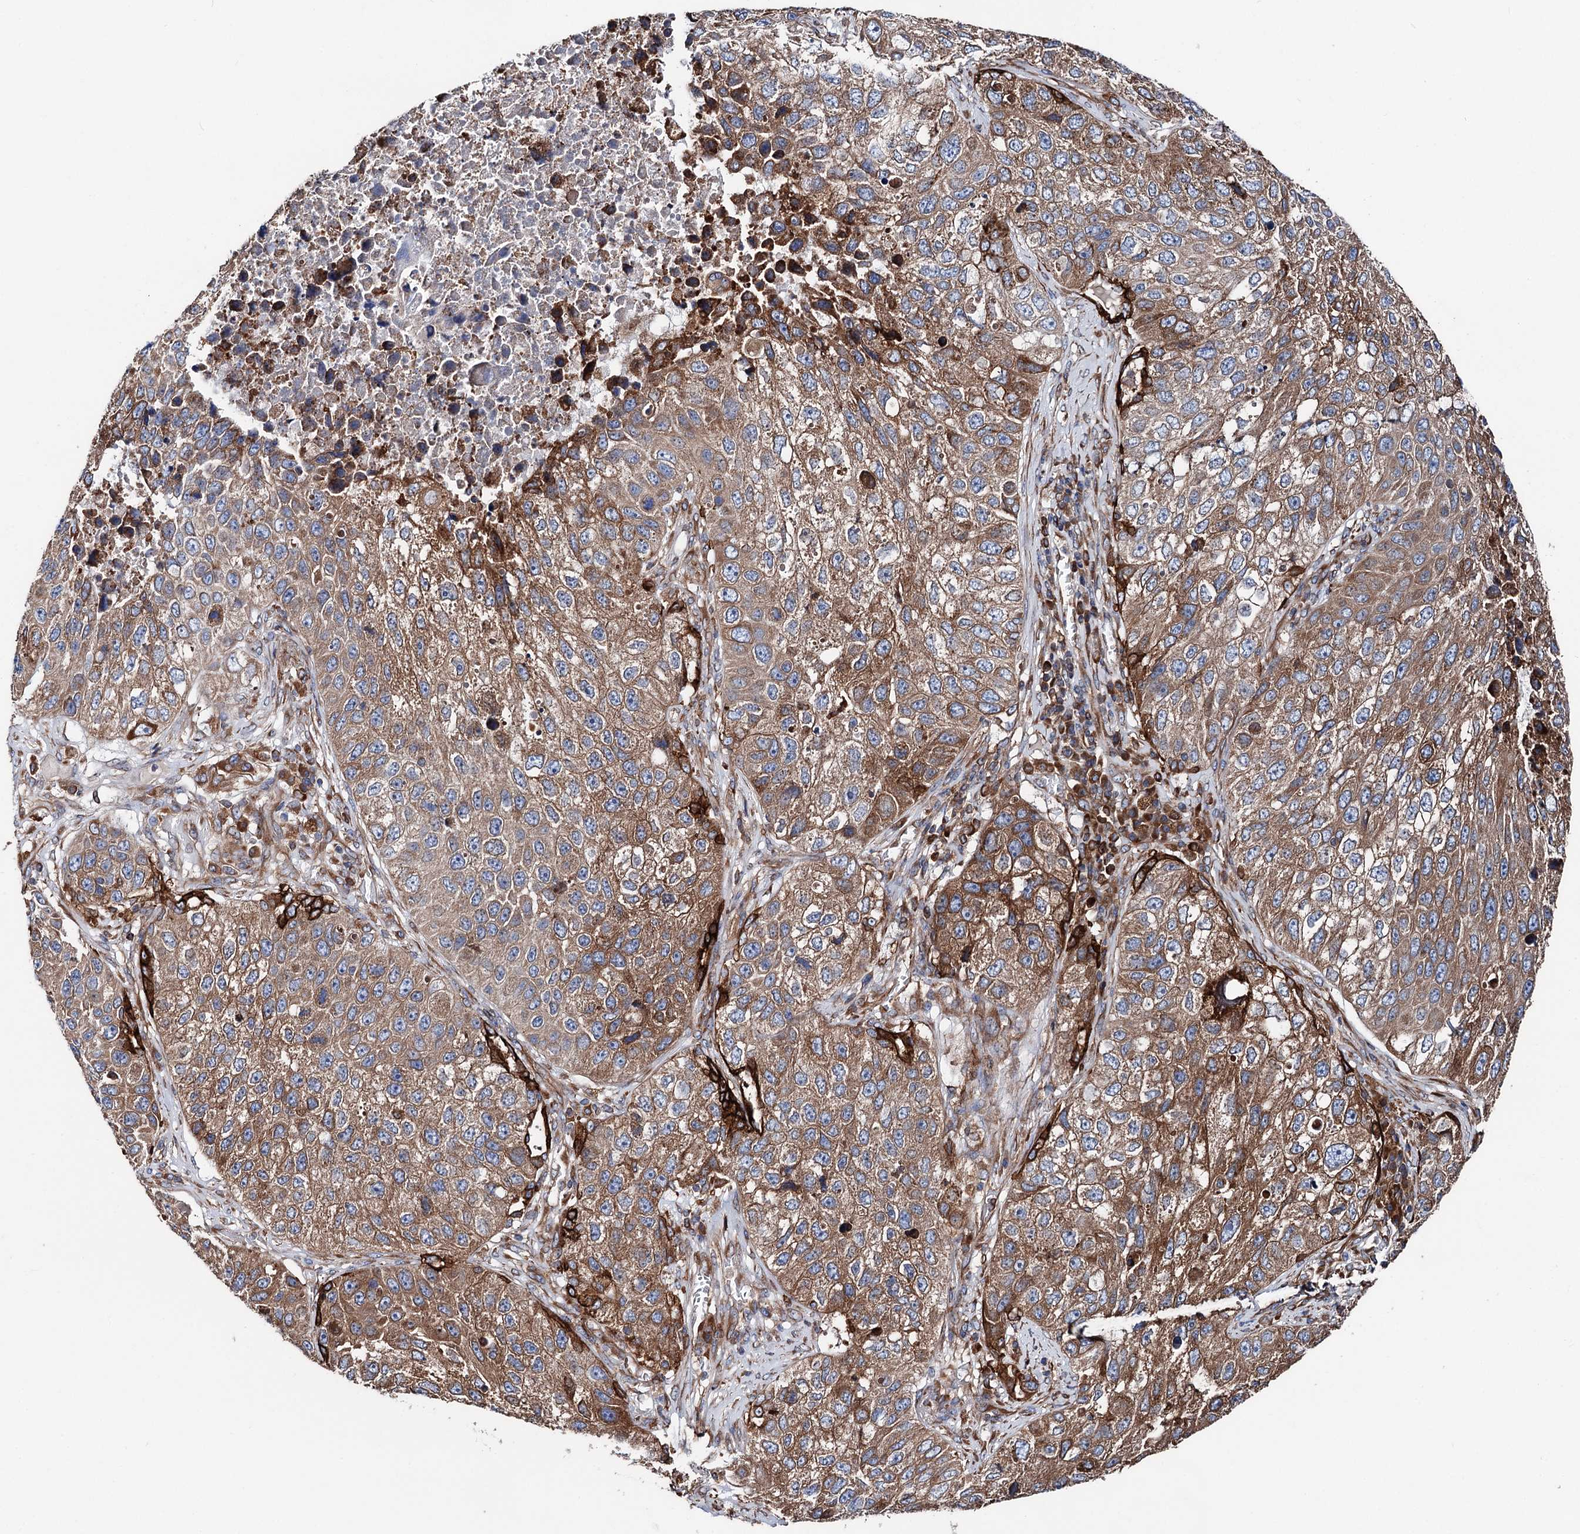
{"staining": {"intensity": "moderate", "quantity": ">75%", "location": "cytoplasmic/membranous"}, "tissue": "lung cancer", "cell_type": "Tumor cells", "image_type": "cancer", "snomed": [{"axis": "morphology", "description": "Squamous cell carcinoma, NOS"}, {"axis": "topography", "description": "Lung"}], "caption": "A brown stain labels moderate cytoplasmic/membranous positivity of a protein in human squamous cell carcinoma (lung) tumor cells.", "gene": "ERP29", "patient": {"sex": "male", "age": 61}}